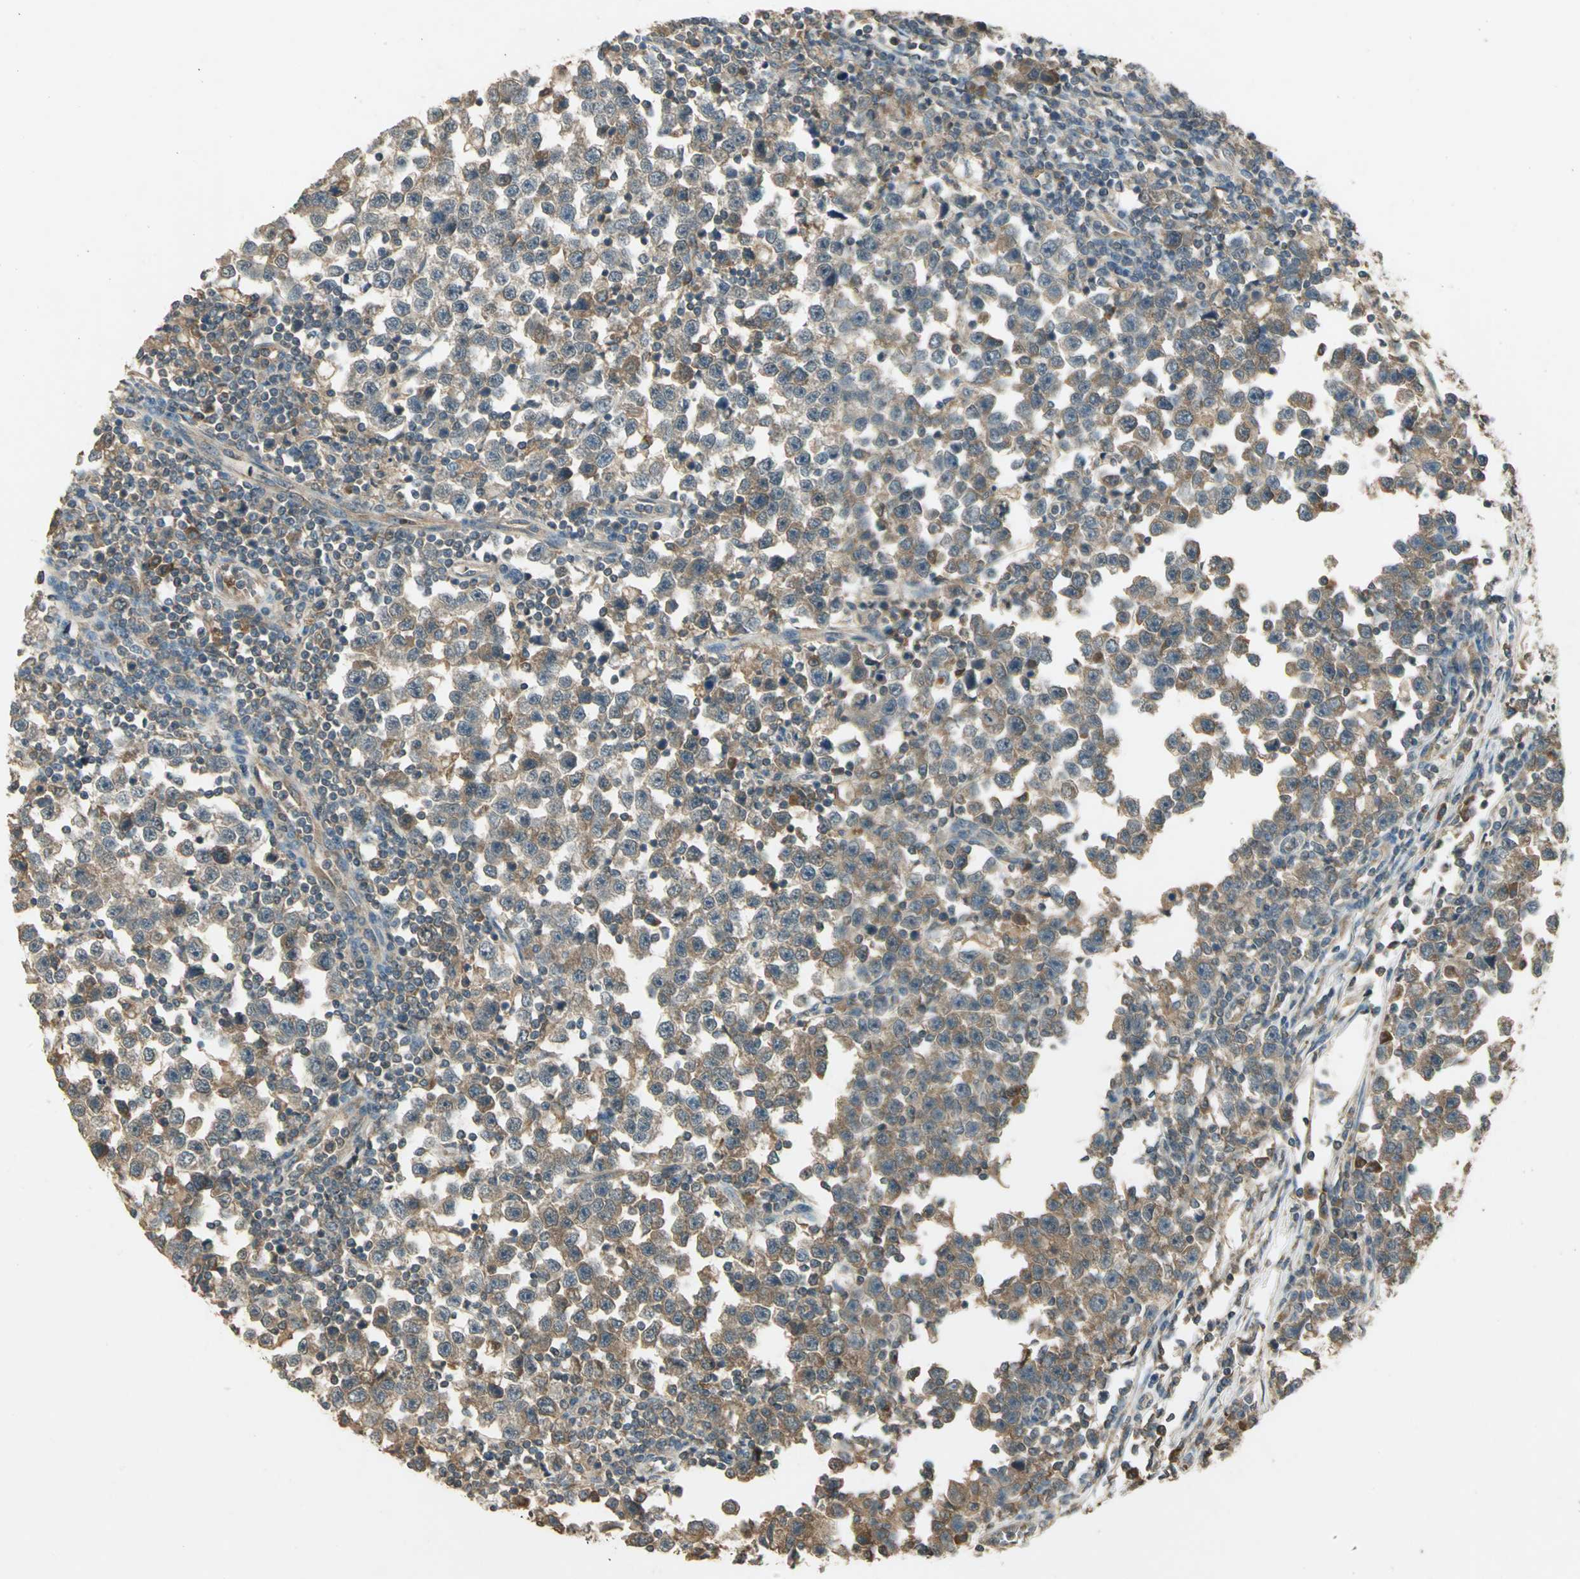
{"staining": {"intensity": "weak", "quantity": ">75%", "location": "cytoplasmic/membranous"}, "tissue": "testis cancer", "cell_type": "Tumor cells", "image_type": "cancer", "snomed": [{"axis": "morphology", "description": "Seminoma, NOS"}, {"axis": "topography", "description": "Testis"}], "caption": "Weak cytoplasmic/membranous expression is present in approximately >75% of tumor cells in testis seminoma. (DAB (3,3'-diaminobenzidine) IHC, brown staining for protein, blue staining for nuclei).", "gene": "KEAP1", "patient": {"sex": "male", "age": 43}}